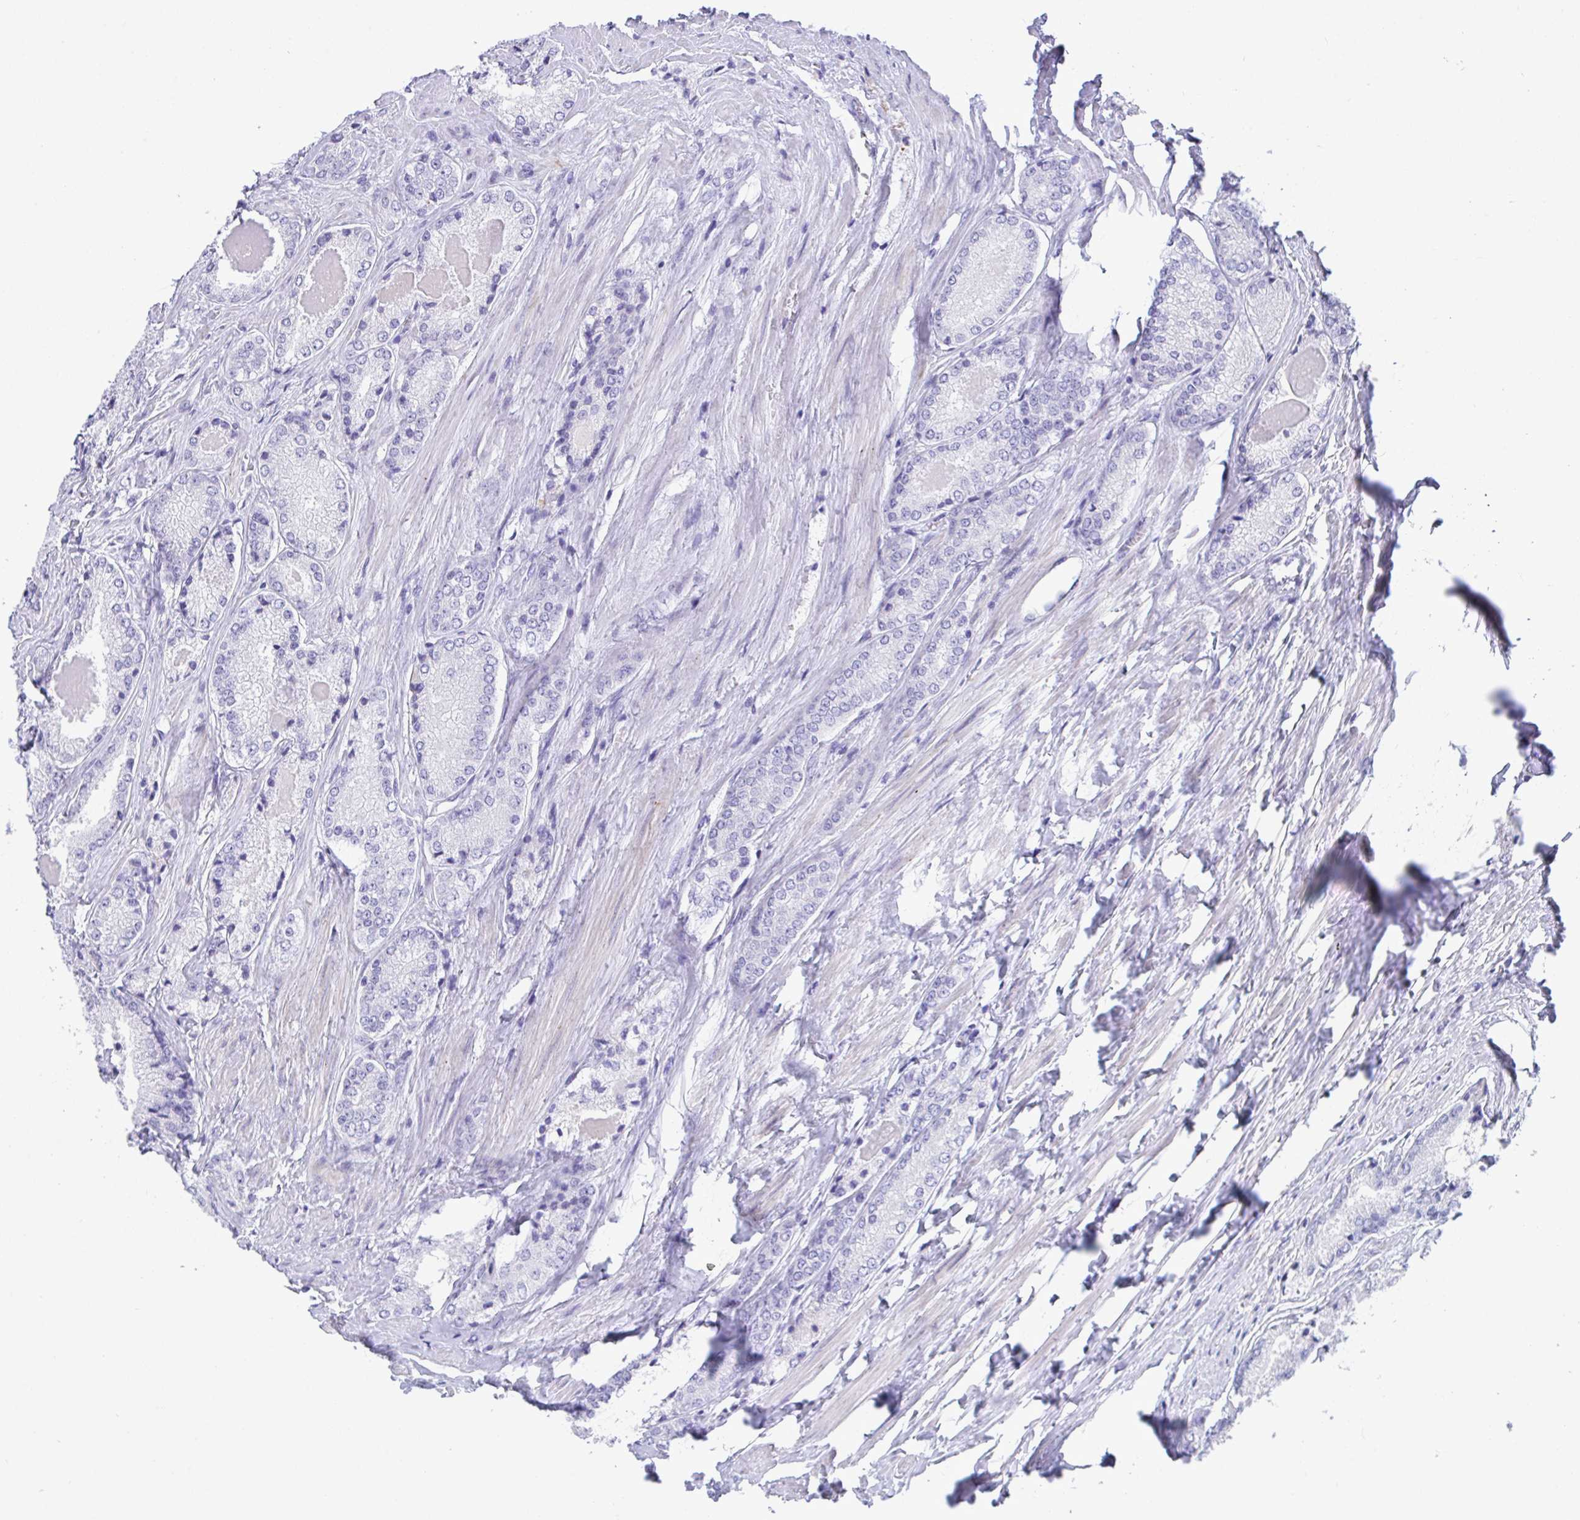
{"staining": {"intensity": "negative", "quantity": "none", "location": "none"}, "tissue": "prostate cancer", "cell_type": "Tumor cells", "image_type": "cancer", "snomed": [{"axis": "morphology", "description": "Adenocarcinoma, NOS"}, {"axis": "morphology", "description": "Adenocarcinoma, Low grade"}, {"axis": "topography", "description": "Prostate"}], "caption": "This is an immunohistochemistry histopathology image of prostate cancer. There is no positivity in tumor cells.", "gene": "KMT2E", "patient": {"sex": "male", "age": 68}}